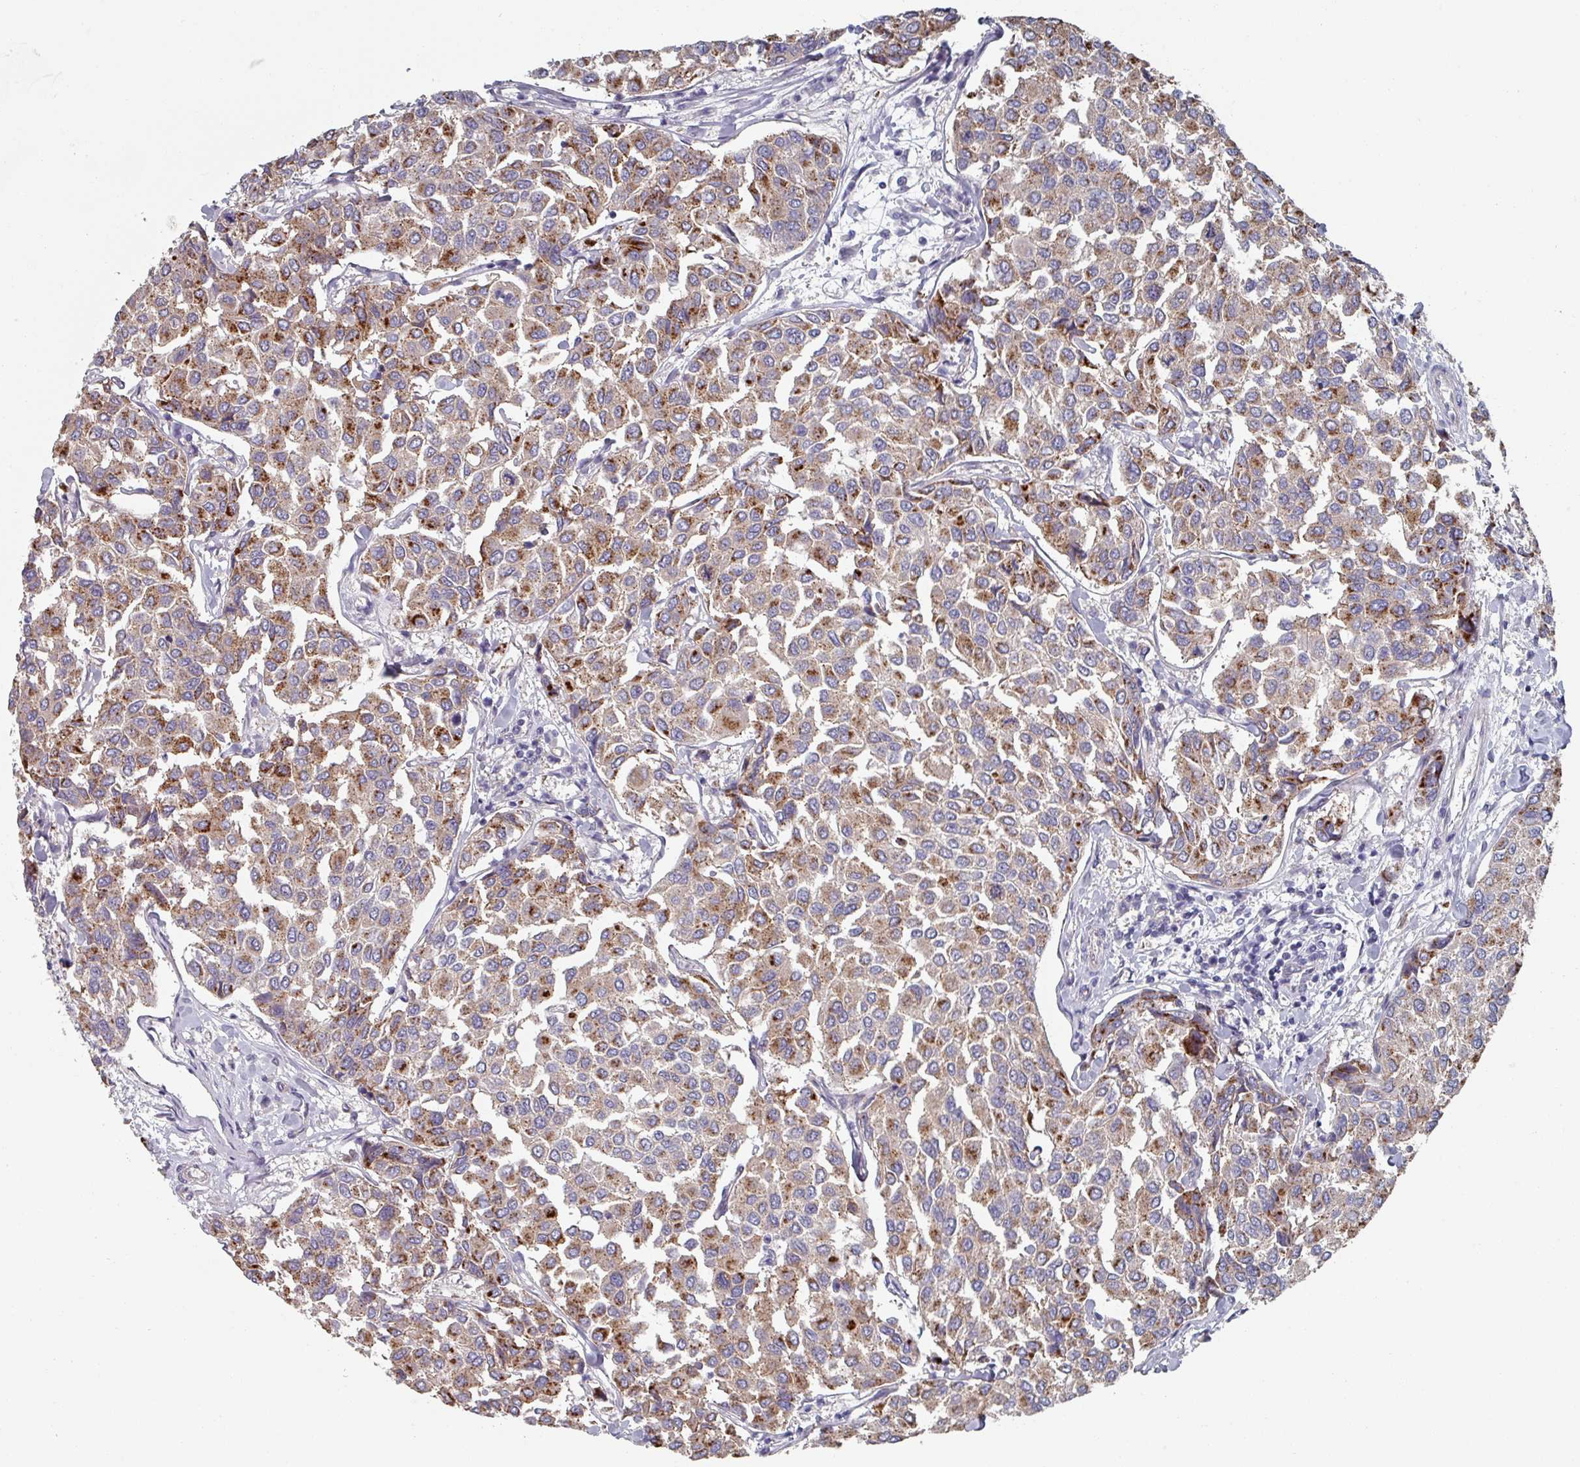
{"staining": {"intensity": "moderate", "quantity": ">75%", "location": "cytoplasmic/membranous"}, "tissue": "breast cancer", "cell_type": "Tumor cells", "image_type": "cancer", "snomed": [{"axis": "morphology", "description": "Duct carcinoma"}, {"axis": "topography", "description": "Breast"}], "caption": "Immunohistochemistry (IHC) of human breast cancer demonstrates medium levels of moderate cytoplasmic/membranous expression in about >75% of tumor cells. (DAB IHC with brightfield microscopy, high magnification).", "gene": "EFL1", "patient": {"sex": "female", "age": 55}}